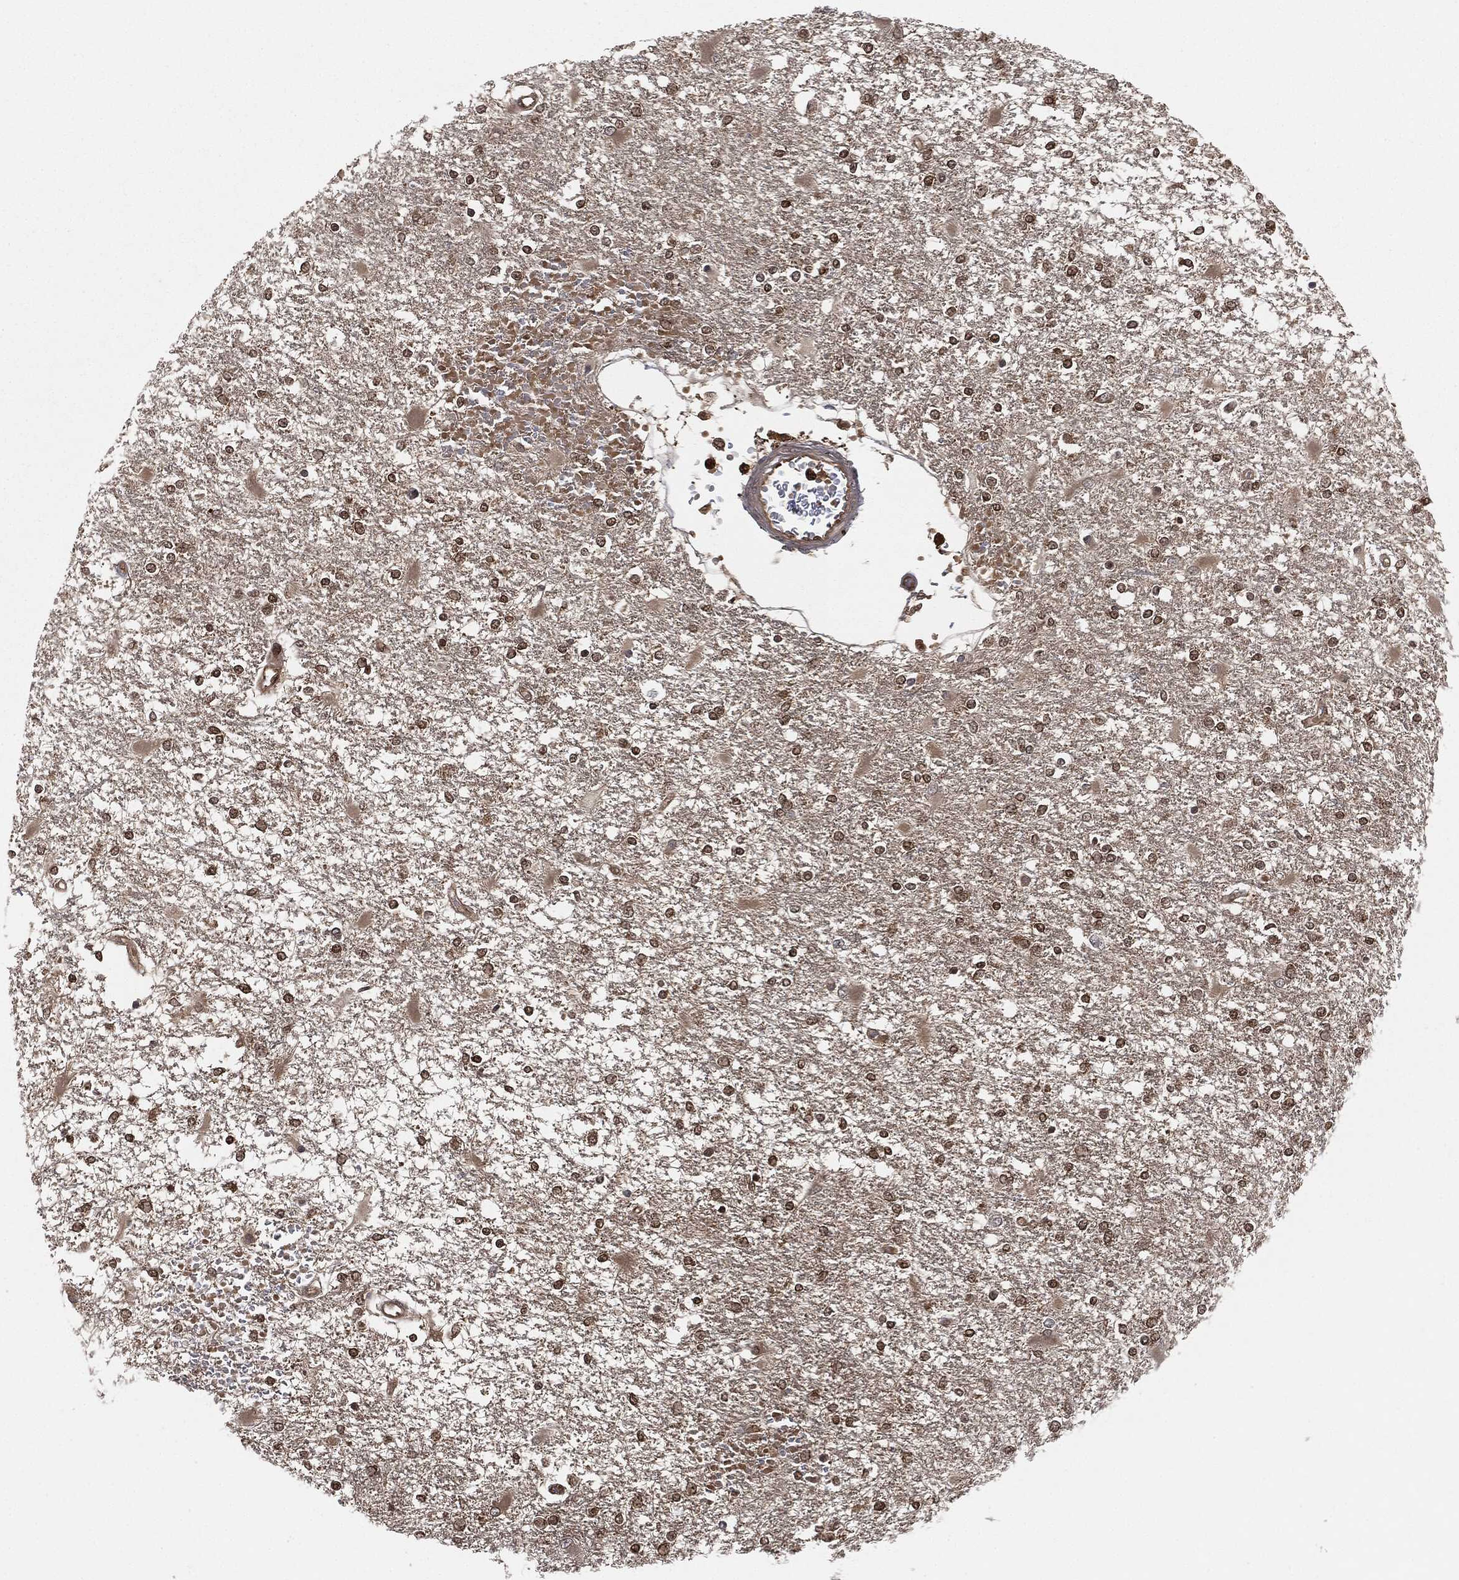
{"staining": {"intensity": "moderate", "quantity": ">75%", "location": "cytoplasmic/membranous,nuclear"}, "tissue": "glioma", "cell_type": "Tumor cells", "image_type": "cancer", "snomed": [{"axis": "morphology", "description": "Glioma, malignant, High grade"}, {"axis": "topography", "description": "Cerebral cortex"}], "caption": "Protein expression analysis of glioma shows moderate cytoplasmic/membranous and nuclear staining in about >75% of tumor cells.", "gene": "CAPRIN2", "patient": {"sex": "male", "age": 79}}